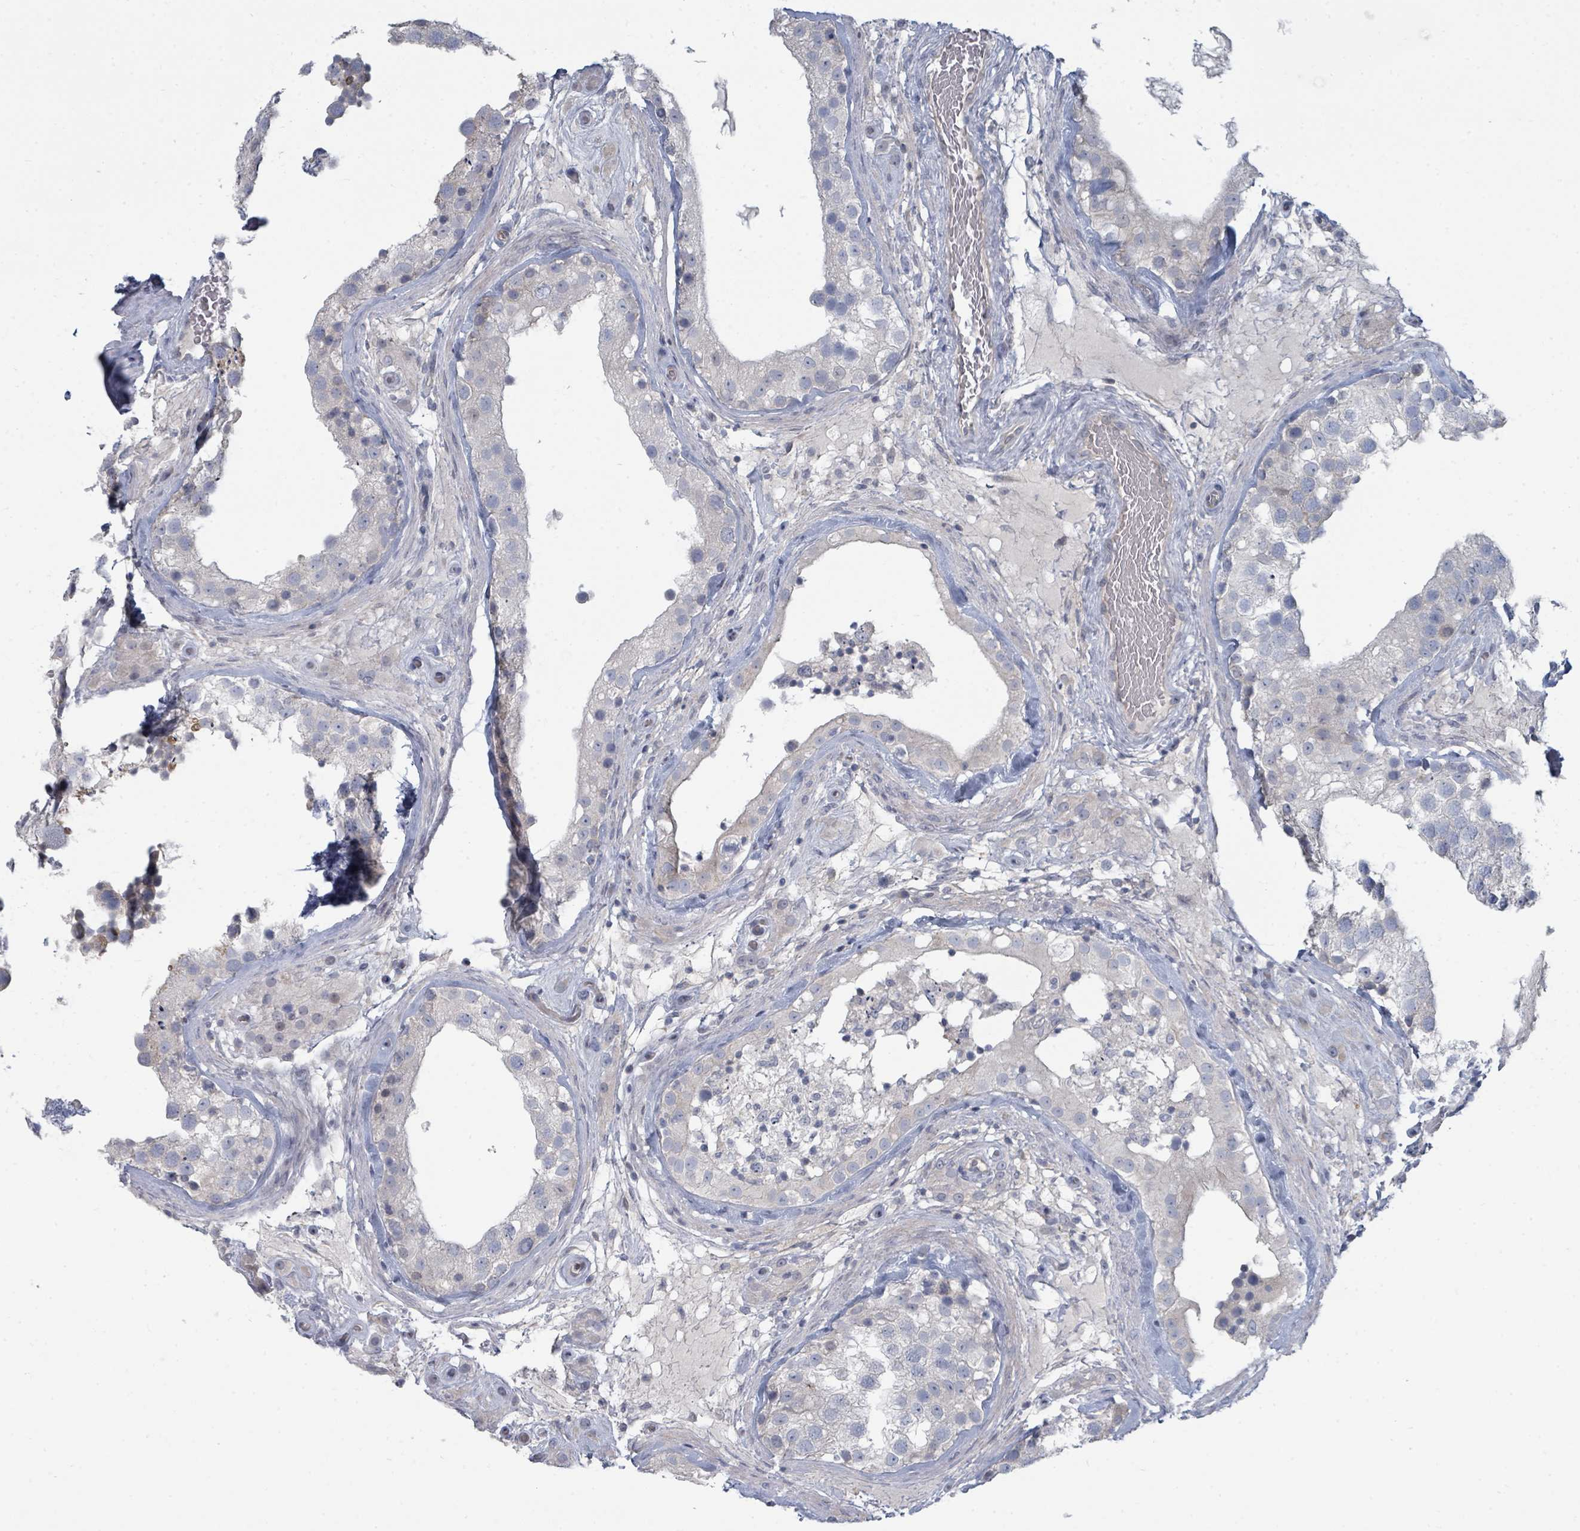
{"staining": {"intensity": "weak", "quantity": "<25%", "location": "cytoplasmic/membranous"}, "tissue": "testis", "cell_type": "Cells in seminiferous ducts", "image_type": "normal", "snomed": [{"axis": "morphology", "description": "Normal tissue, NOS"}, {"axis": "topography", "description": "Testis"}], "caption": "A micrograph of testis stained for a protein shows no brown staining in cells in seminiferous ducts. (Stains: DAB (3,3'-diaminobenzidine) IHC with hematoxylin counter stain, Microscopy: brightfield microscopy at high magnification).", "gene": "SLC25A45", "patient": {"sex": "male", "age": 46}}